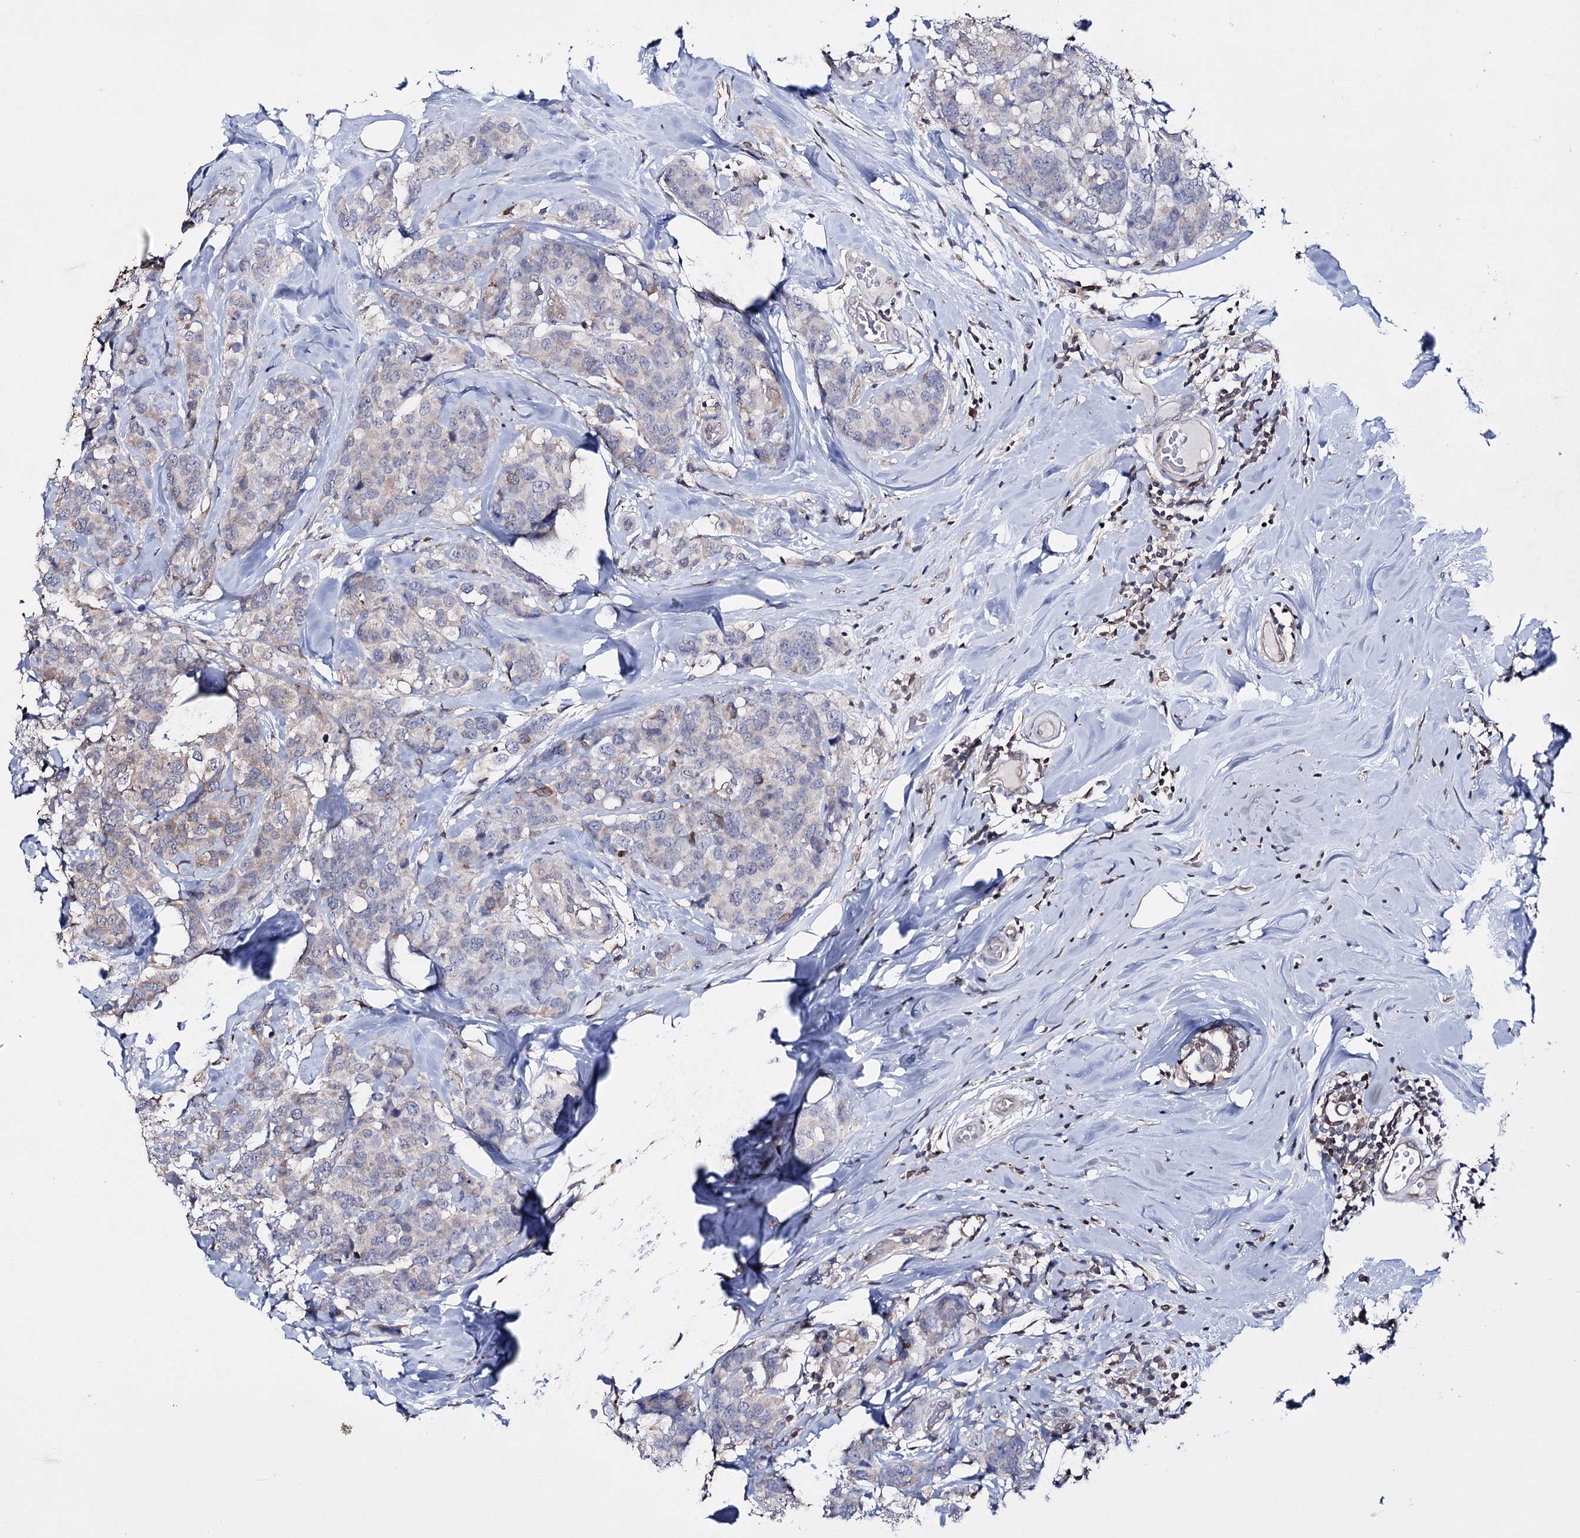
{"staining": {"intensity": "moderate", "quantity": "<25%", "location": "cytoplasmic/membranous"}, "tissue": "breast cancer", "cell_type": "Tumor cells", "image_type": "cancer", "snomed": [{"axis": "morphology", "description": "Lobular carcinoma"}, {"axis": "topography", "description": "Breast"}], "caption": "High-power microscopy captured an immunohistochemistry (IHC) micrograph of breast lobular carcinoma, revealing moderate cytoplasmic/membranous positivity in about <25% of tumor cells.", "gene": "PTER", "patient": {"sex": "female", "age": 59}}